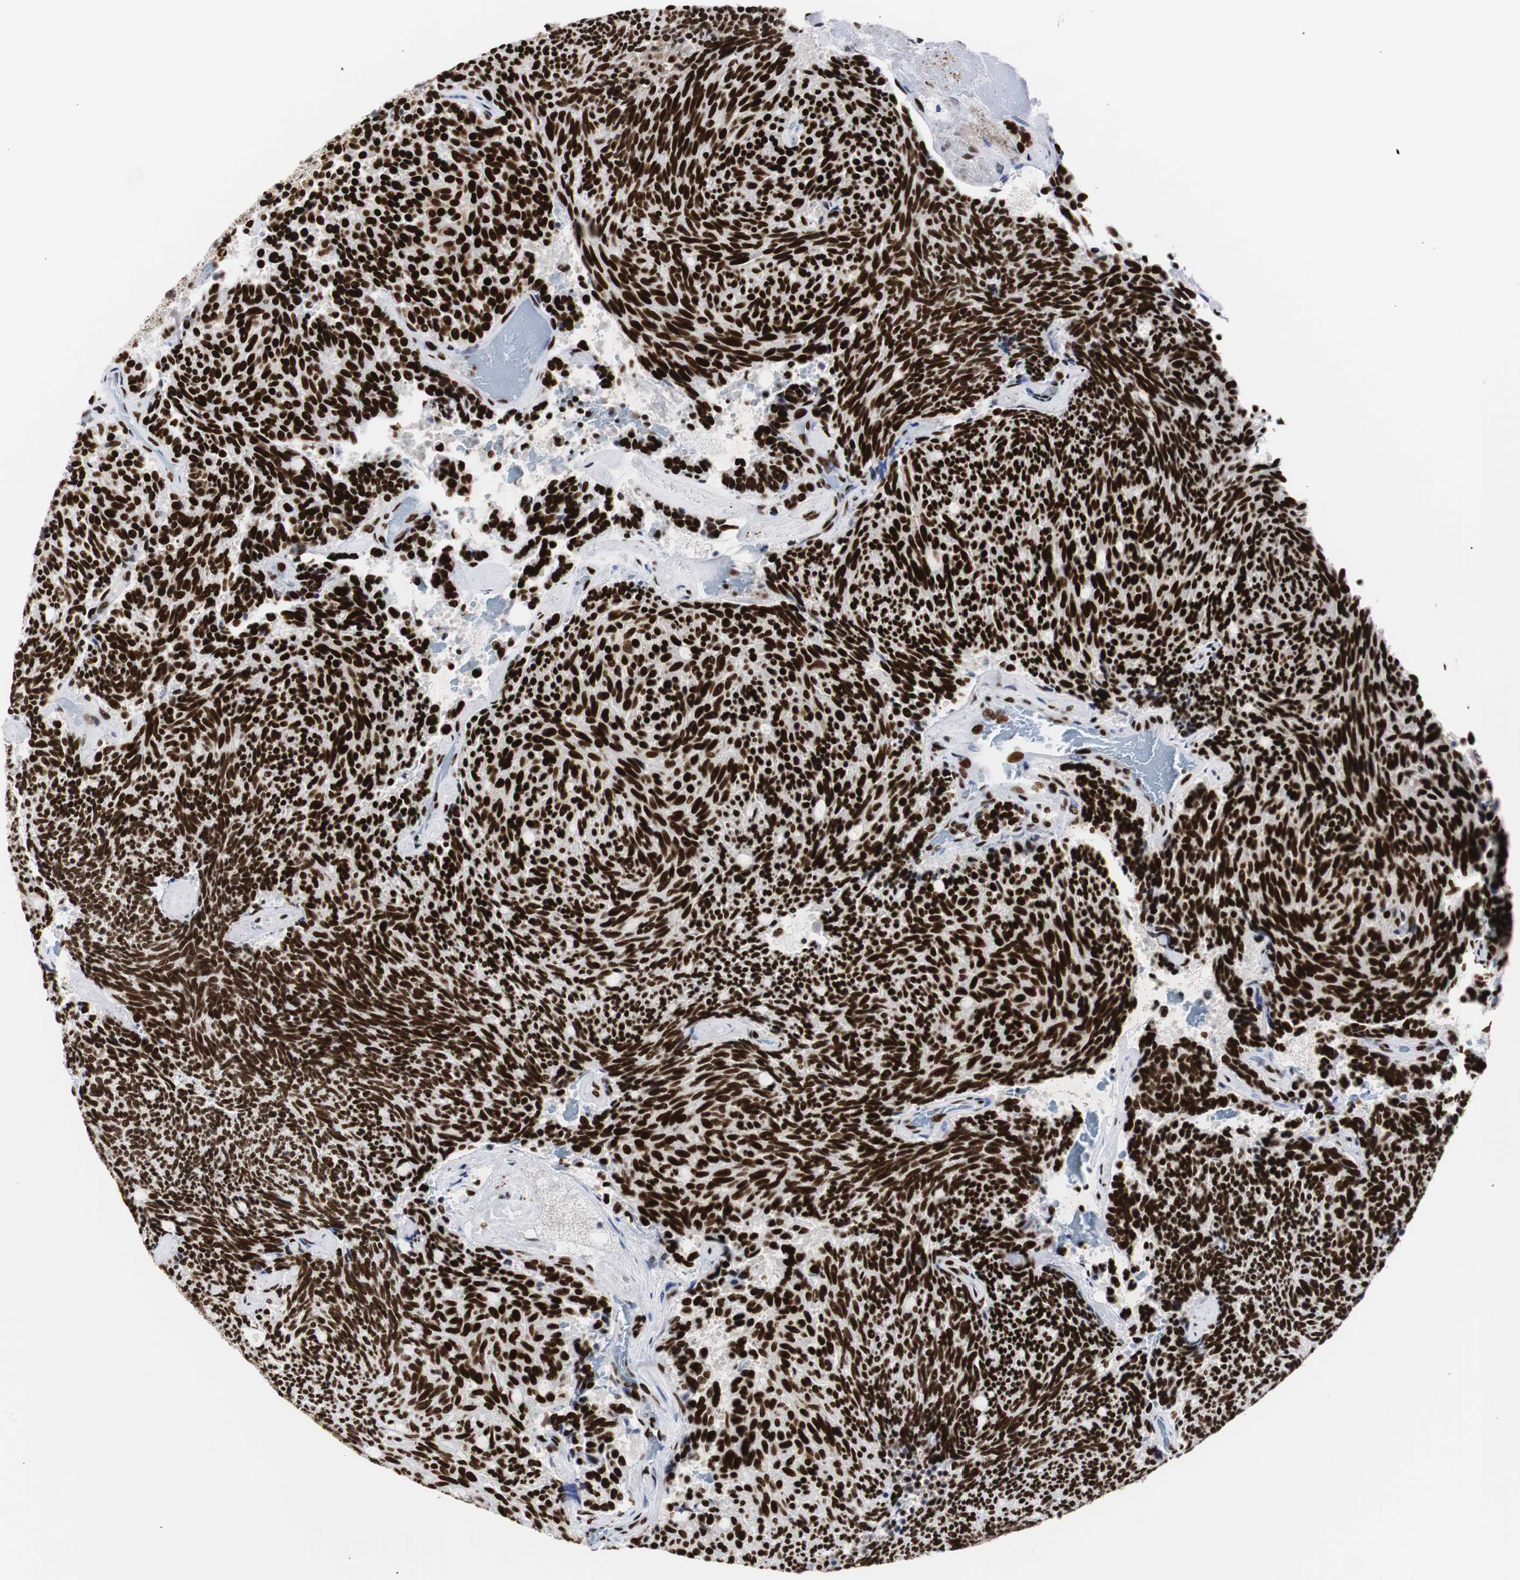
{"staining": {"intensity": "strong", "quantity": ">75%", "location": "nuclear"}, "tissue": "carcinoid", "cell_type": "Tumor cells", "image_type": "cancer", "snomed": [{"axis": "morphology", "description": "Carcinoid, malignant, NOS"}, {"axis": "topography", "description": "Pancreas"}], "caption": "The immunohistochemical stain highlights strong nuclear staining in tumor cells of carcinoid (malignant) tissue.", "gene": "HNRNPH2", "patient": {"sex": "female", "age": 54}}